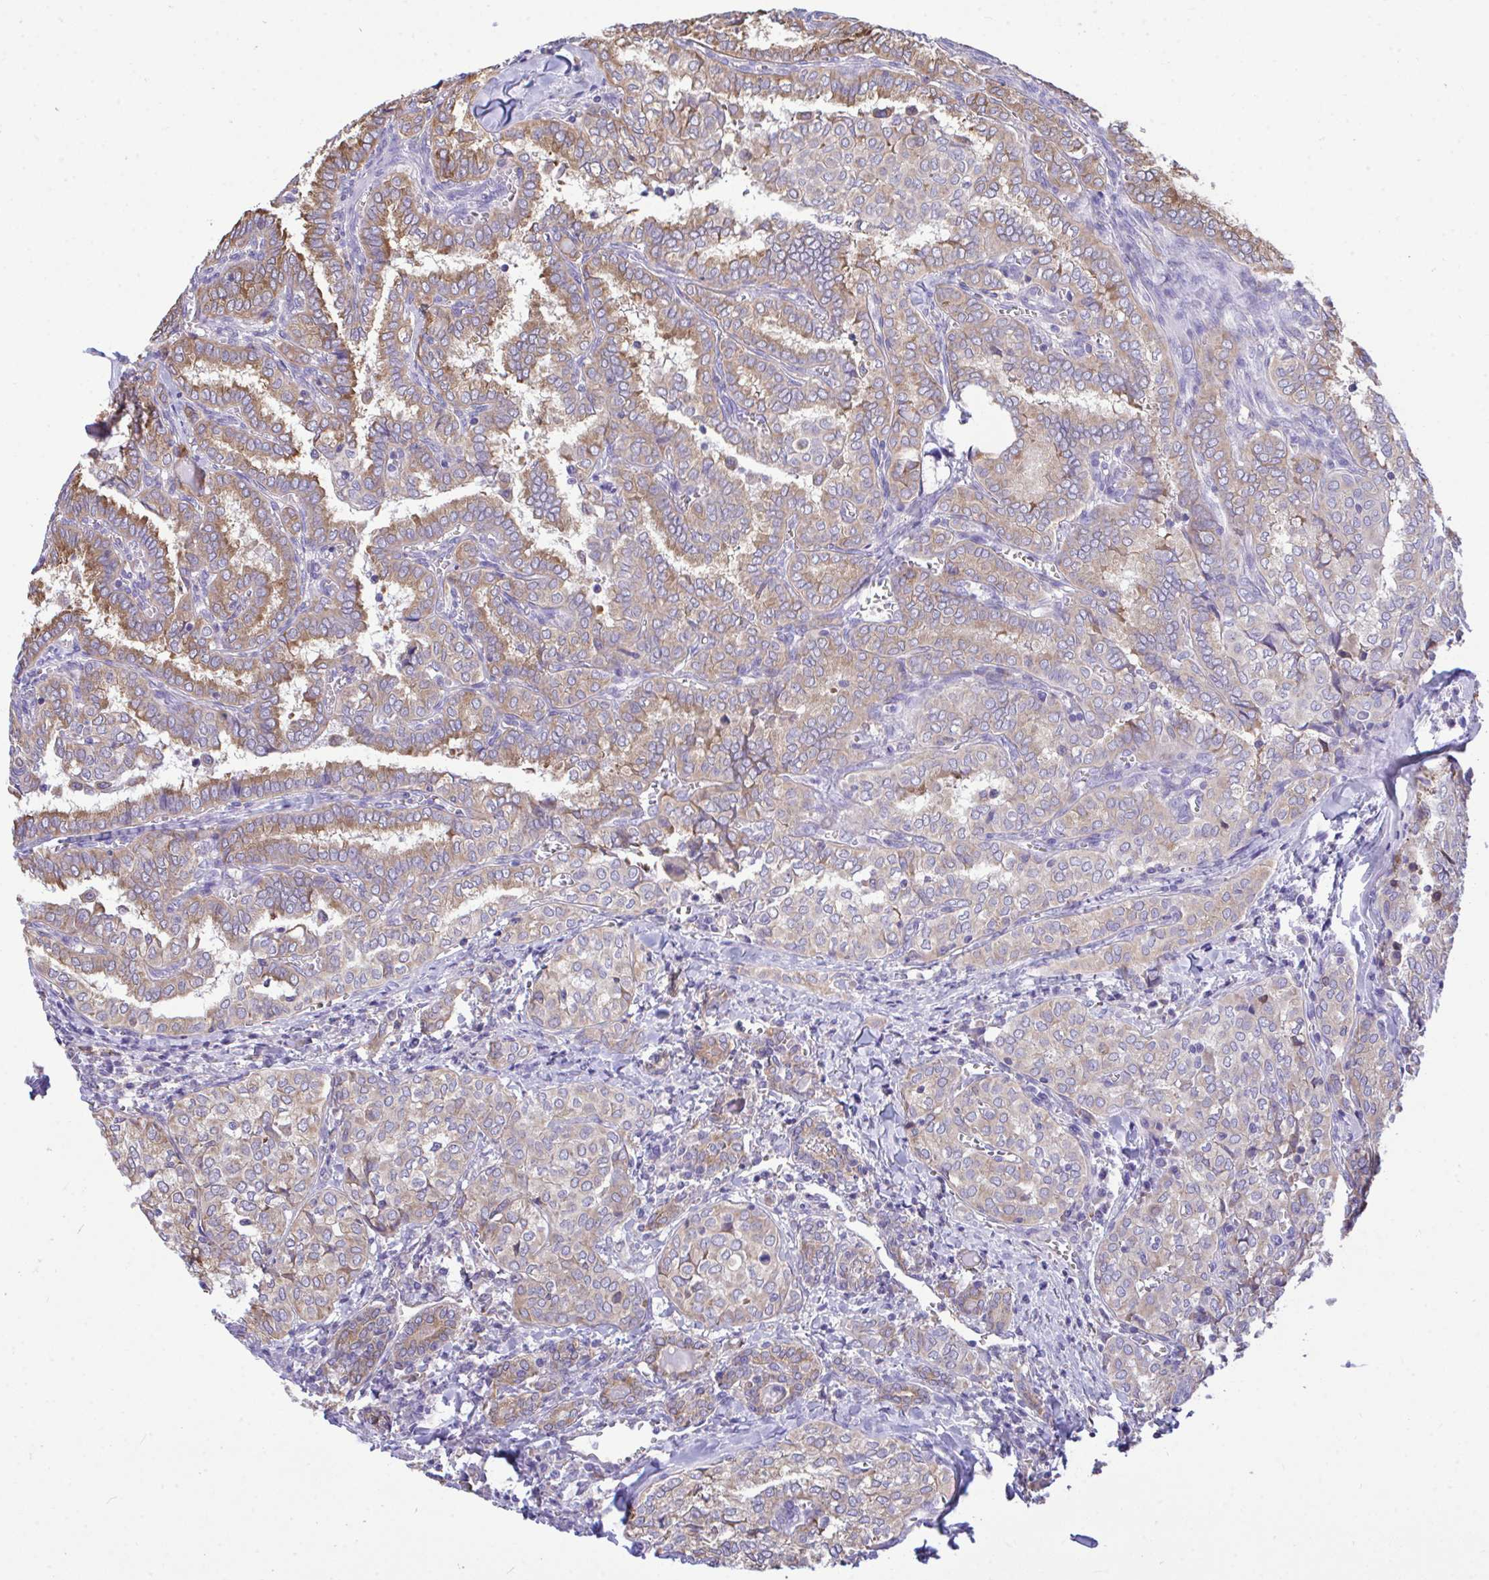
{"staining": {"intensity": "moderate", "quantity": "25%-75%", "location": "cytoplasmic/membranous"}, "tissue": "thyroid cancer", "cell_type": "Tumor cells", "image_type": "cancer", "snomed": [{"axis": "morphology", "description": "Papillary adenocarcinoma, NOS"}, {"axis": "topography", "description": "Thyroid gland"}], "caption": "Immunohistochemistry (IHC) of thyroid cancer (papillary adenocarcinoma) exhibits medium levels of moderate cytoplasmic/membranous staining in approximately 25%-75% of tumor cells.", "gene": "PIGK", "patient": {"sex": "female", "age": 30}}